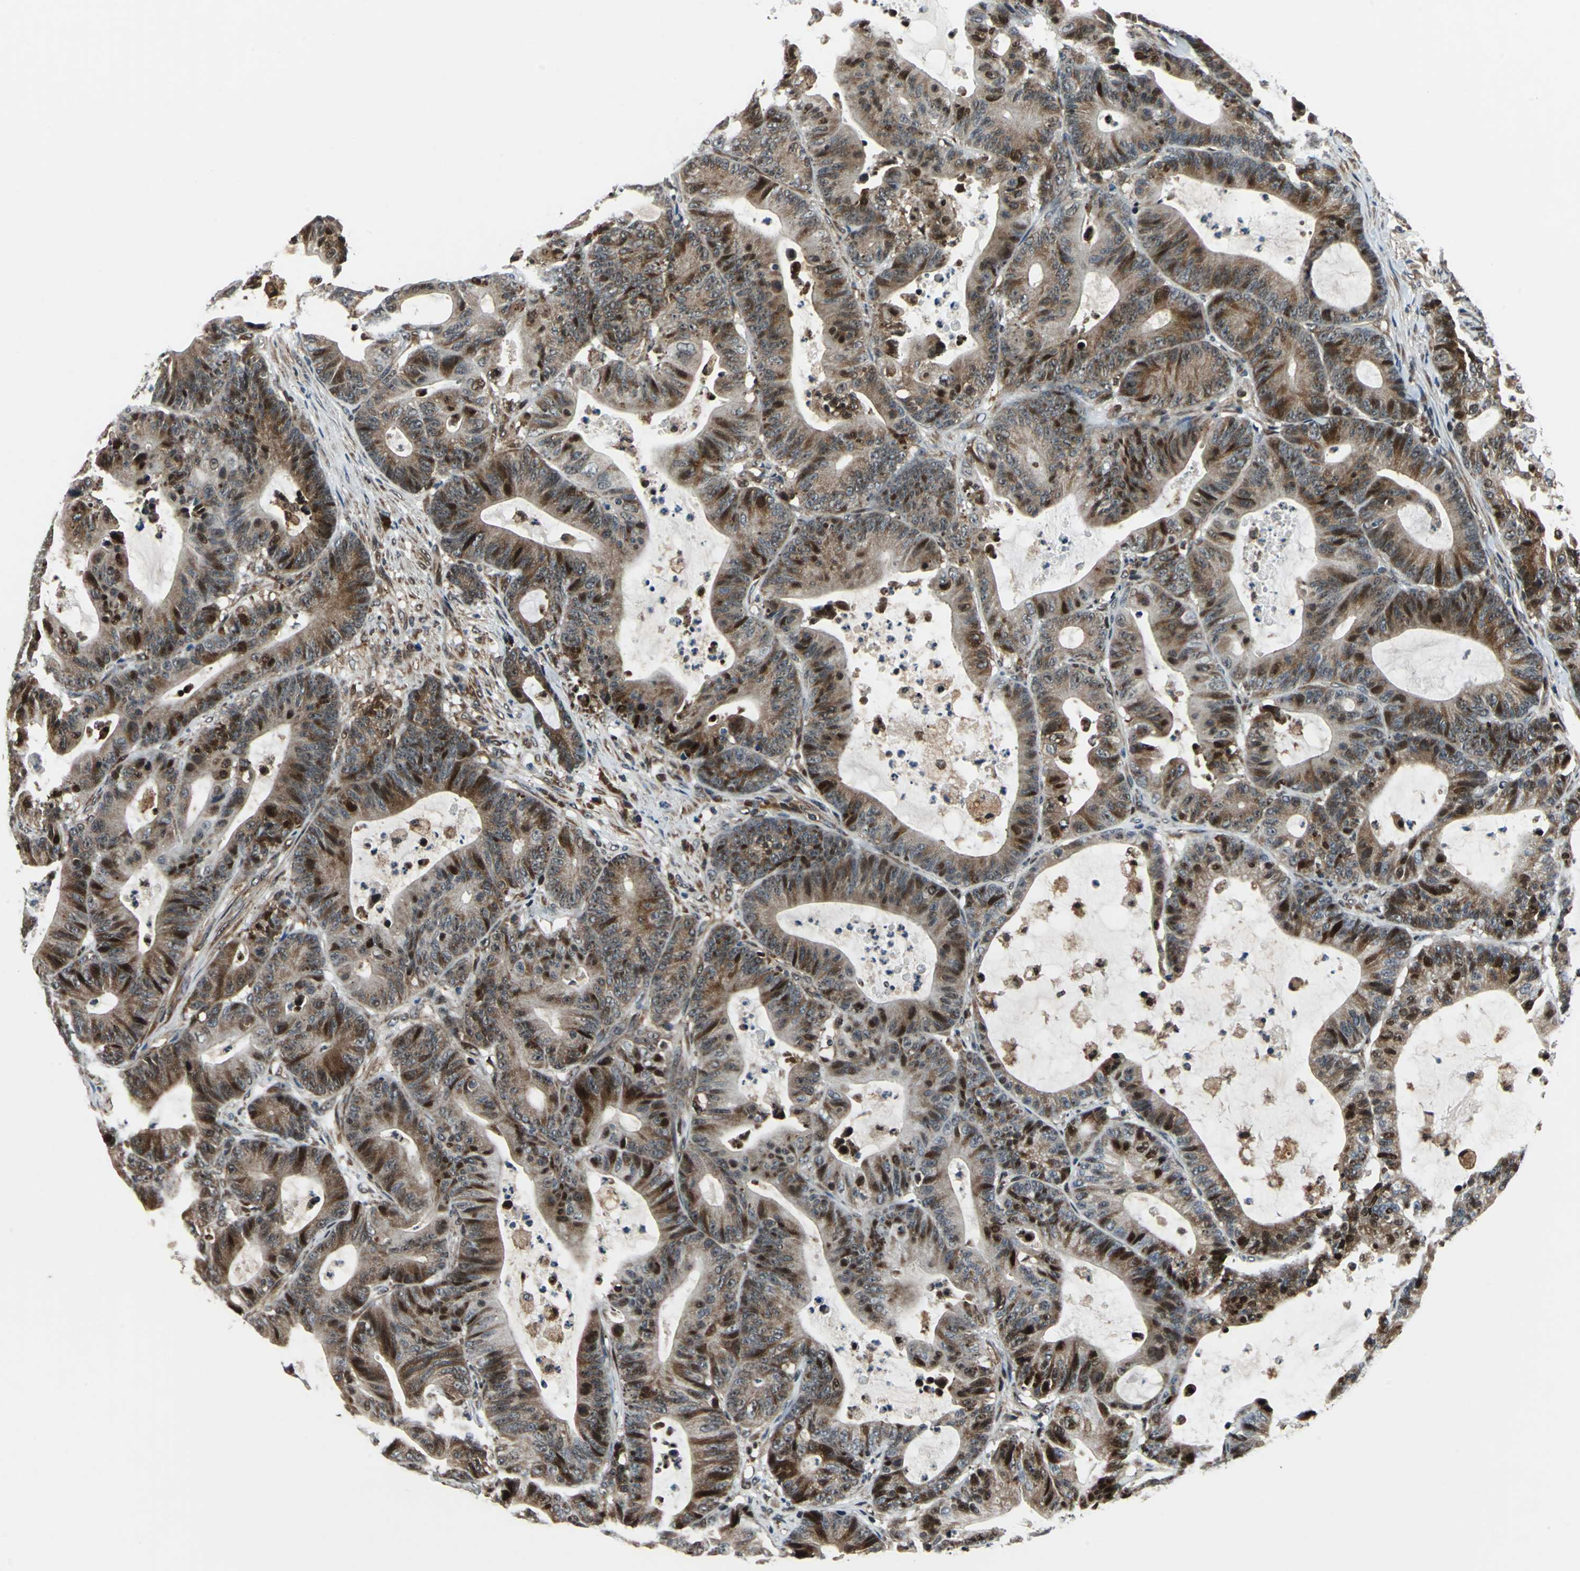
{"staining": {"intensity": "strong", "quantity": "25%-75%", "location": "cytoplasmic/membranous,nuclear"}, "tissue": "colorectal cancer", "cell_type": "Tumor cells", "image_type": "cancer", "snomed": [{"axis": "morphology", "description": "Adenocarcinoma, NOS"}, {"axis": "topography", "description": "Colon"}], "caption": "Colorectal cancer (adenocarcinoma) stained with IHC shows strong cytoplasmic/membranous and nuclear positivity in approximately 25%-75% of tumor cells.", "gene": "AATF", "patient": {"sex": "female", "age": 84}}